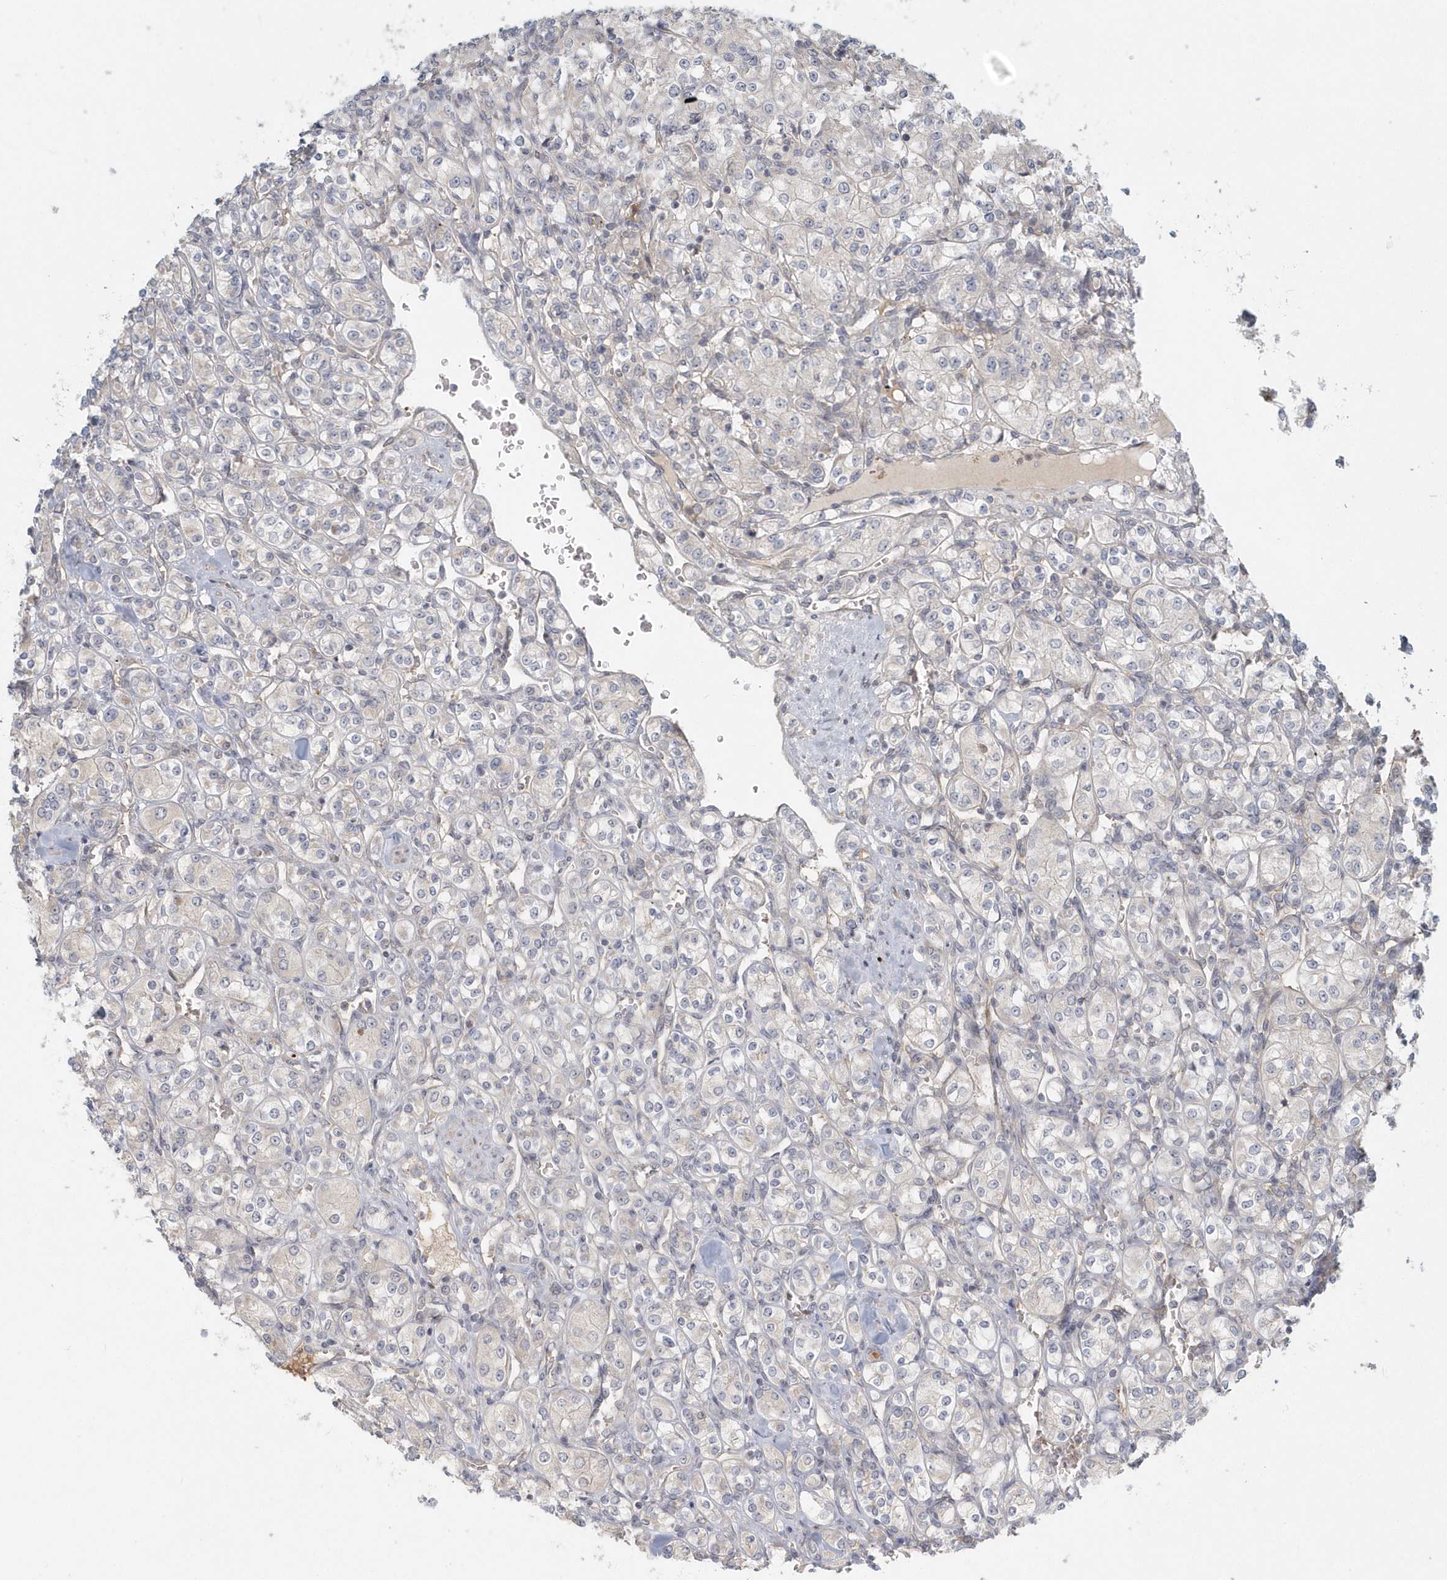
{"staining": {"intensity": "negative", "quantity": "none", "location": "none"}, "tissue": "renal cancer", "cell_type": "Tumor cells", "image_type": "cancer", "snomed": [{"axis": "morphology", "description": "Adenocarcinoma, NOS"}, {"axis": "topography", "description": "Kidney"}], "caption": "Renal cancer stained for a protein using immunohistochemistry demonstrates no expression tumor cells.", "gene": "NAPB", "patient": {"sex": "male", "age": 77}}